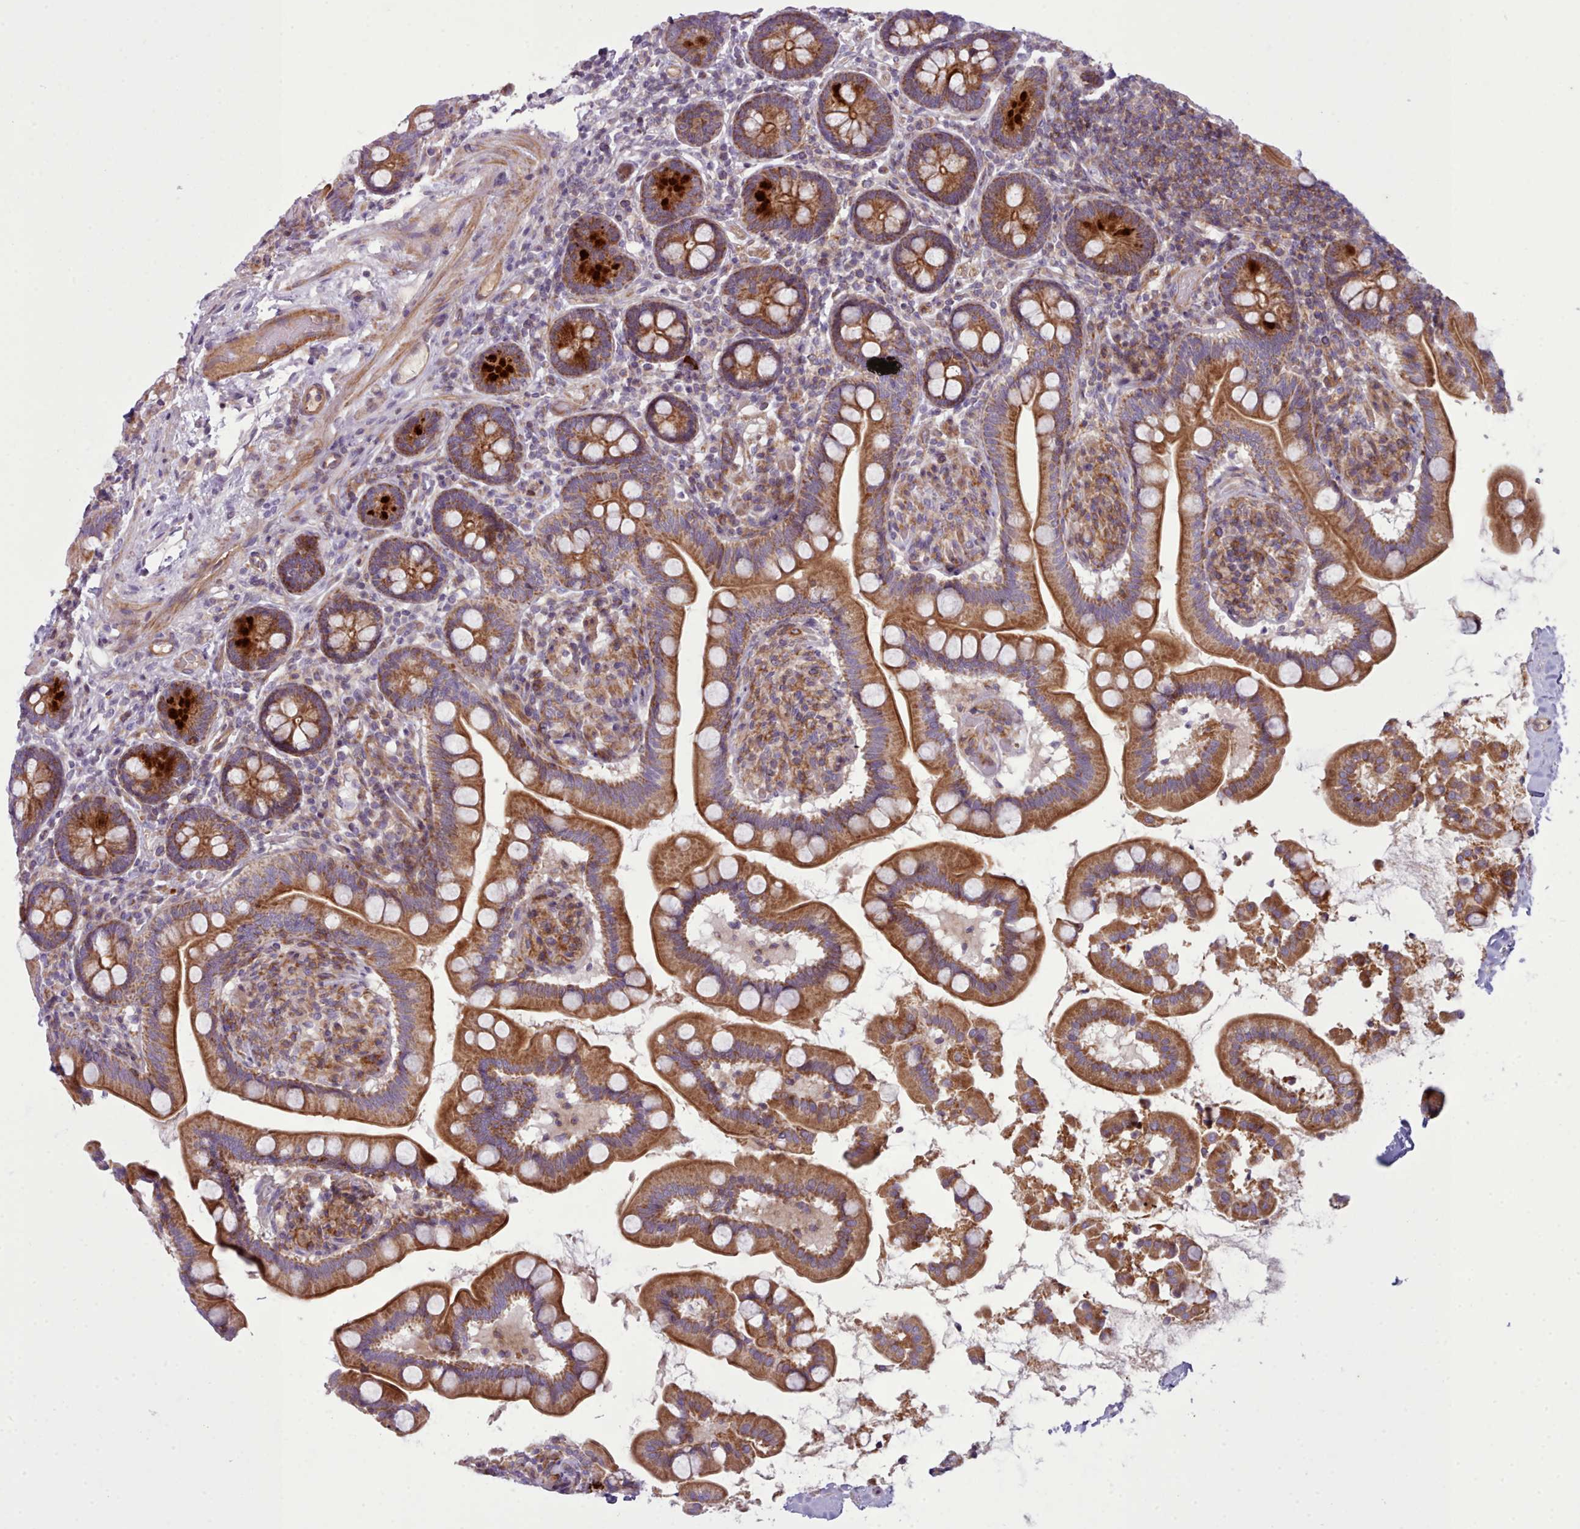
{"staining": {"intensity": "moderate", "quantity": ">75%", "location": "cytoplasmic/membranous"}, "tissue": "small intestine", "cell_type": "Glandular cells", "image_type": "normal", "snomed": [{"axis": "morphology", "description": "Normal tissue, NOS"}, {"axis": "topography", "description": "Small intestine"}], "caption": "Immunohistochemical staining of normal small intestine reveals moderate cytoplasmic/membranous protein staining in approximately >75% of glandular cells.", "gene": "TENT4B", "patient": {"sex": "female", "age": 64}}